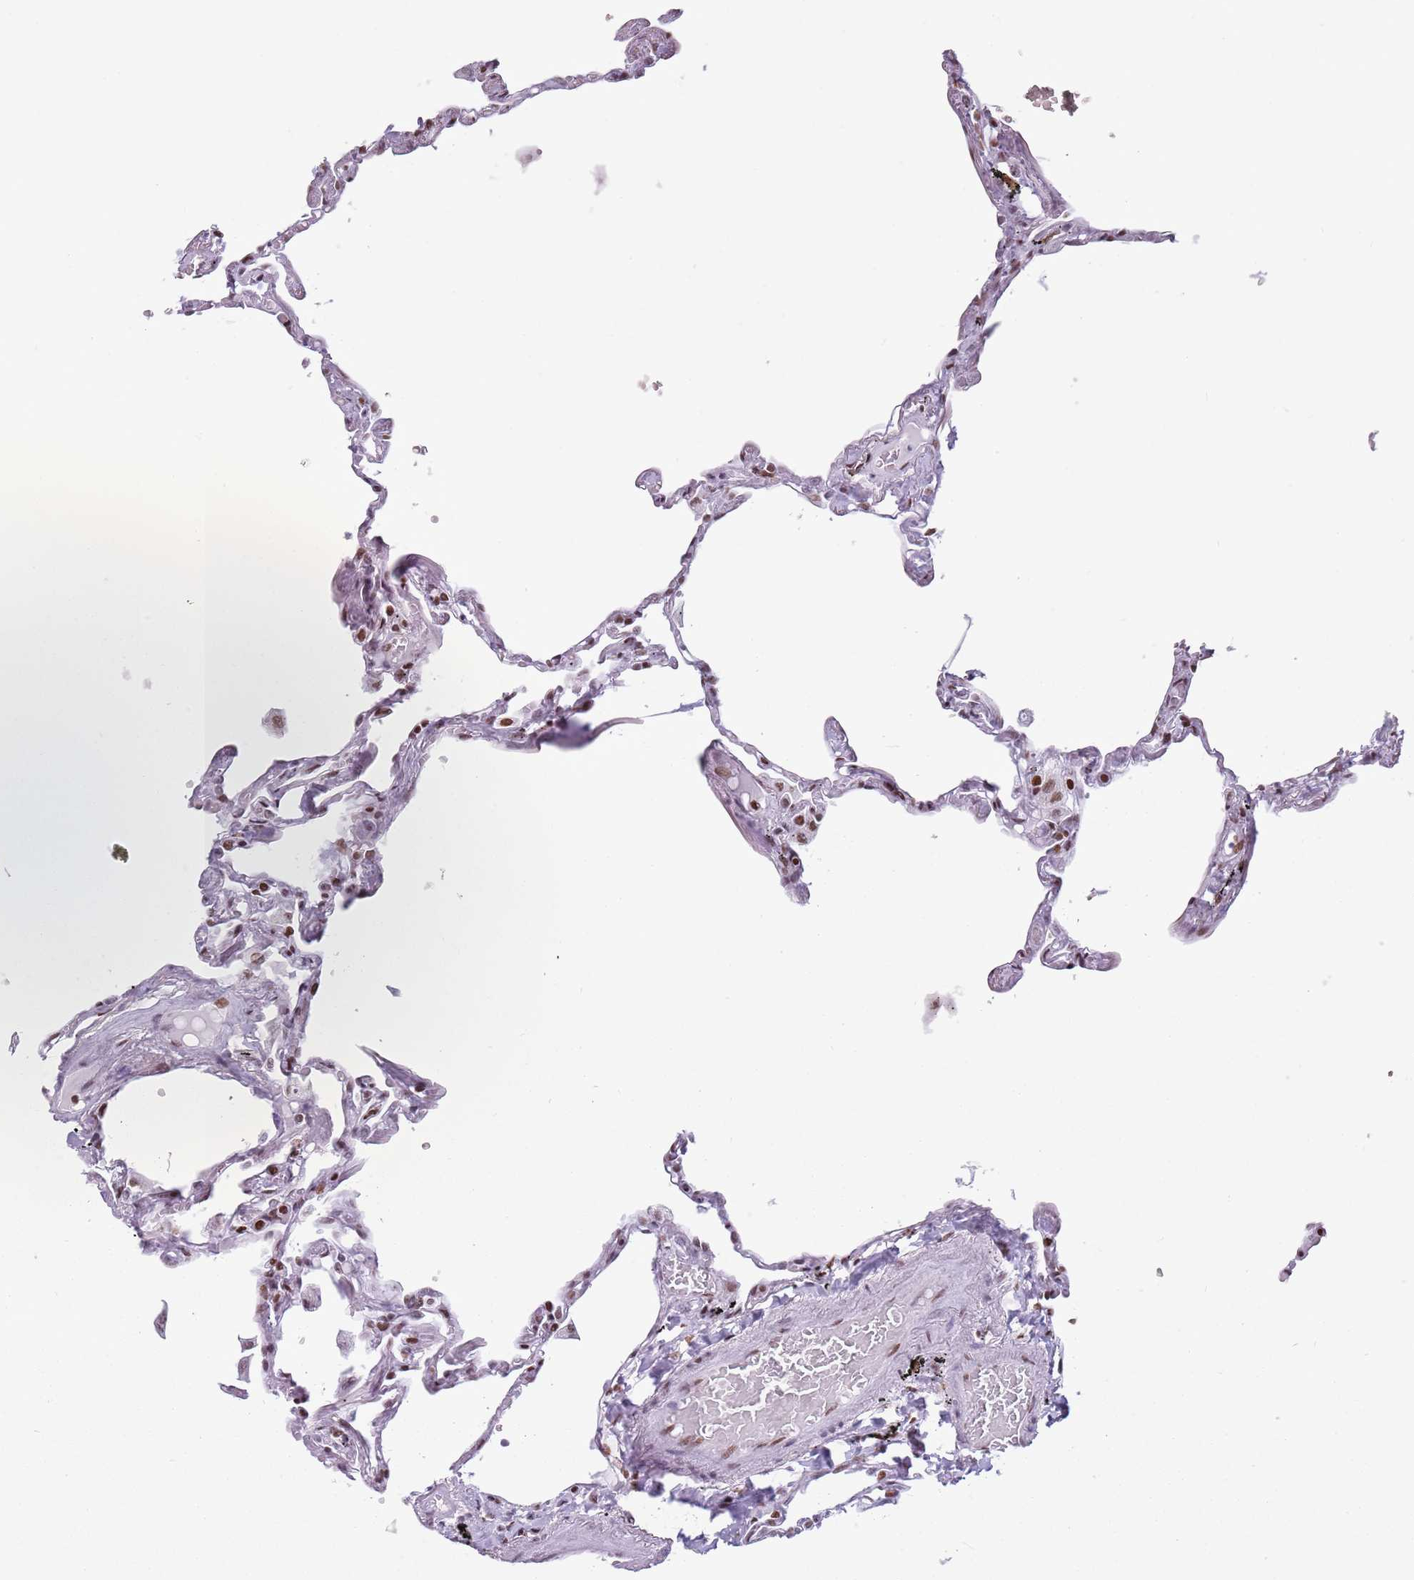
{"staining": {"intensity": "moderate", "quantity": ">75%", "location": "nuclear"}, "tissue": "lung", "cell_type": "Alveolar cells", "image_type": "normal", "snomed": [{"axis": "morphology", "description": "Normal tissue, NOS"}, {"axis": "topography", "description": "Lung"}], "caption": "The histopathology image displays a brown stain indicating the presence of a protein in the nuclear of alveolar cells in lung. (Brightfield microscopy of DAB IHC at high magnification).", "gene": "FAM104B", "patient": {"sex": "female", "age": 67}}